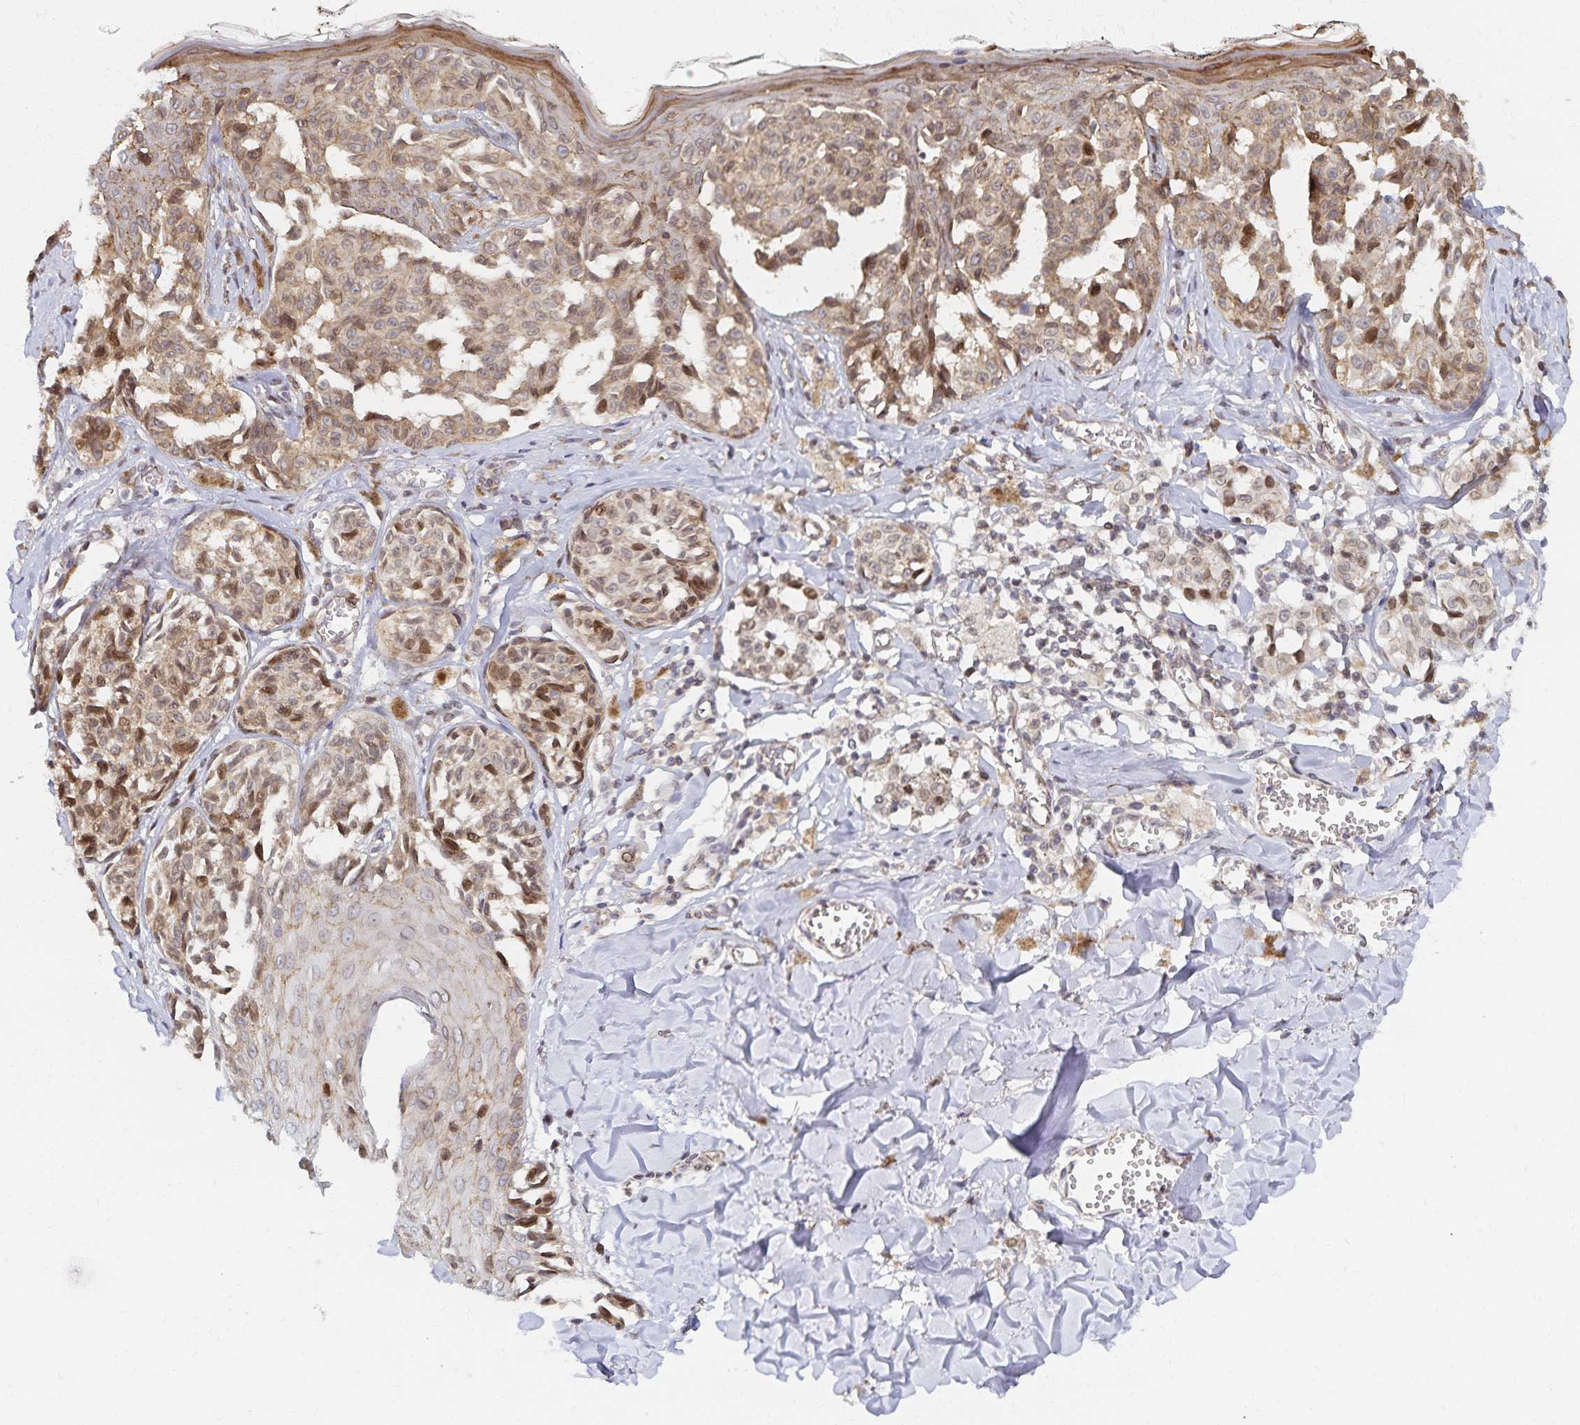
{"staining": {"intensity": "moderate", "quantity": "25%-75%", "location": "cytoplasmic/membranous,nuclear"}, "tissue": "melanoma", "cell_type": "Tumor cells", "image_type": "cancer", "snomed": [{"axis": "morphology", "description": "Malignant melanoma, NOS"}, {"axis": "topography", "description": "Skin"}], "caption": "This image exhibits IHC staining of human melanoma, with medium moderate cytoplasmic/membranous and nuclear expression in approximately 25%-75% of tumor cells.", "gene": "RAB9B", "patient": {"sex": "female", "age": 43}}